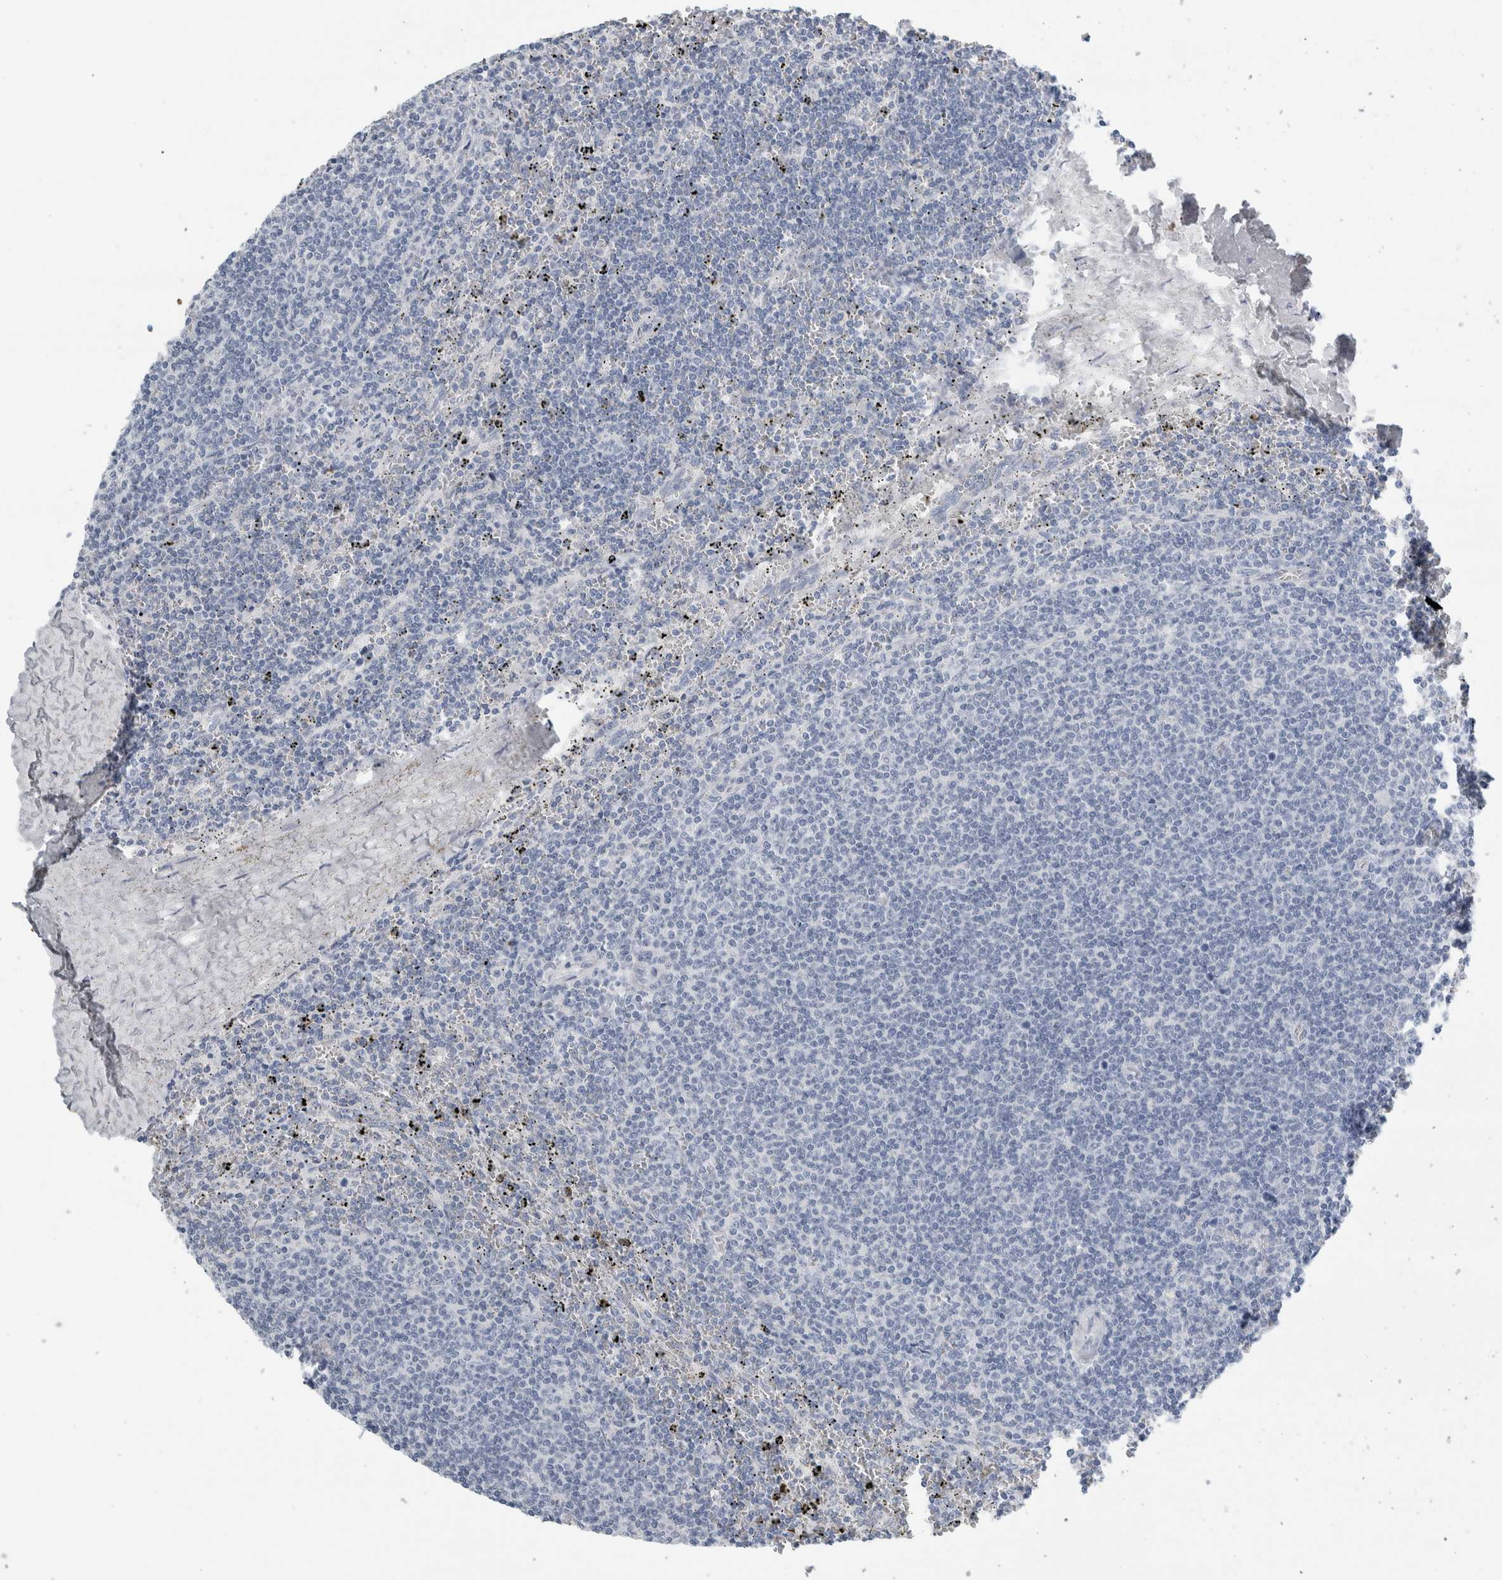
{"staining": {"intensity": "negative", "quantity": "none", "location": "none"}, "tissue": "lymphoma", "cell_type": "Tumor cells", "image_type": "cancer", "snomed": [{"axis": "morphology", "description": "Malignant lymphoma, non-Hodgkin's type, Low grade"}, {"axis": "topography", "description": "Spleen"}], "caption": "This is an immunohistochemistry histopathology image of lymphoma. There is no positivity in tumor cells.", "gene": "RPH3AL", "patient": {"sex": "female", "age": 50}}